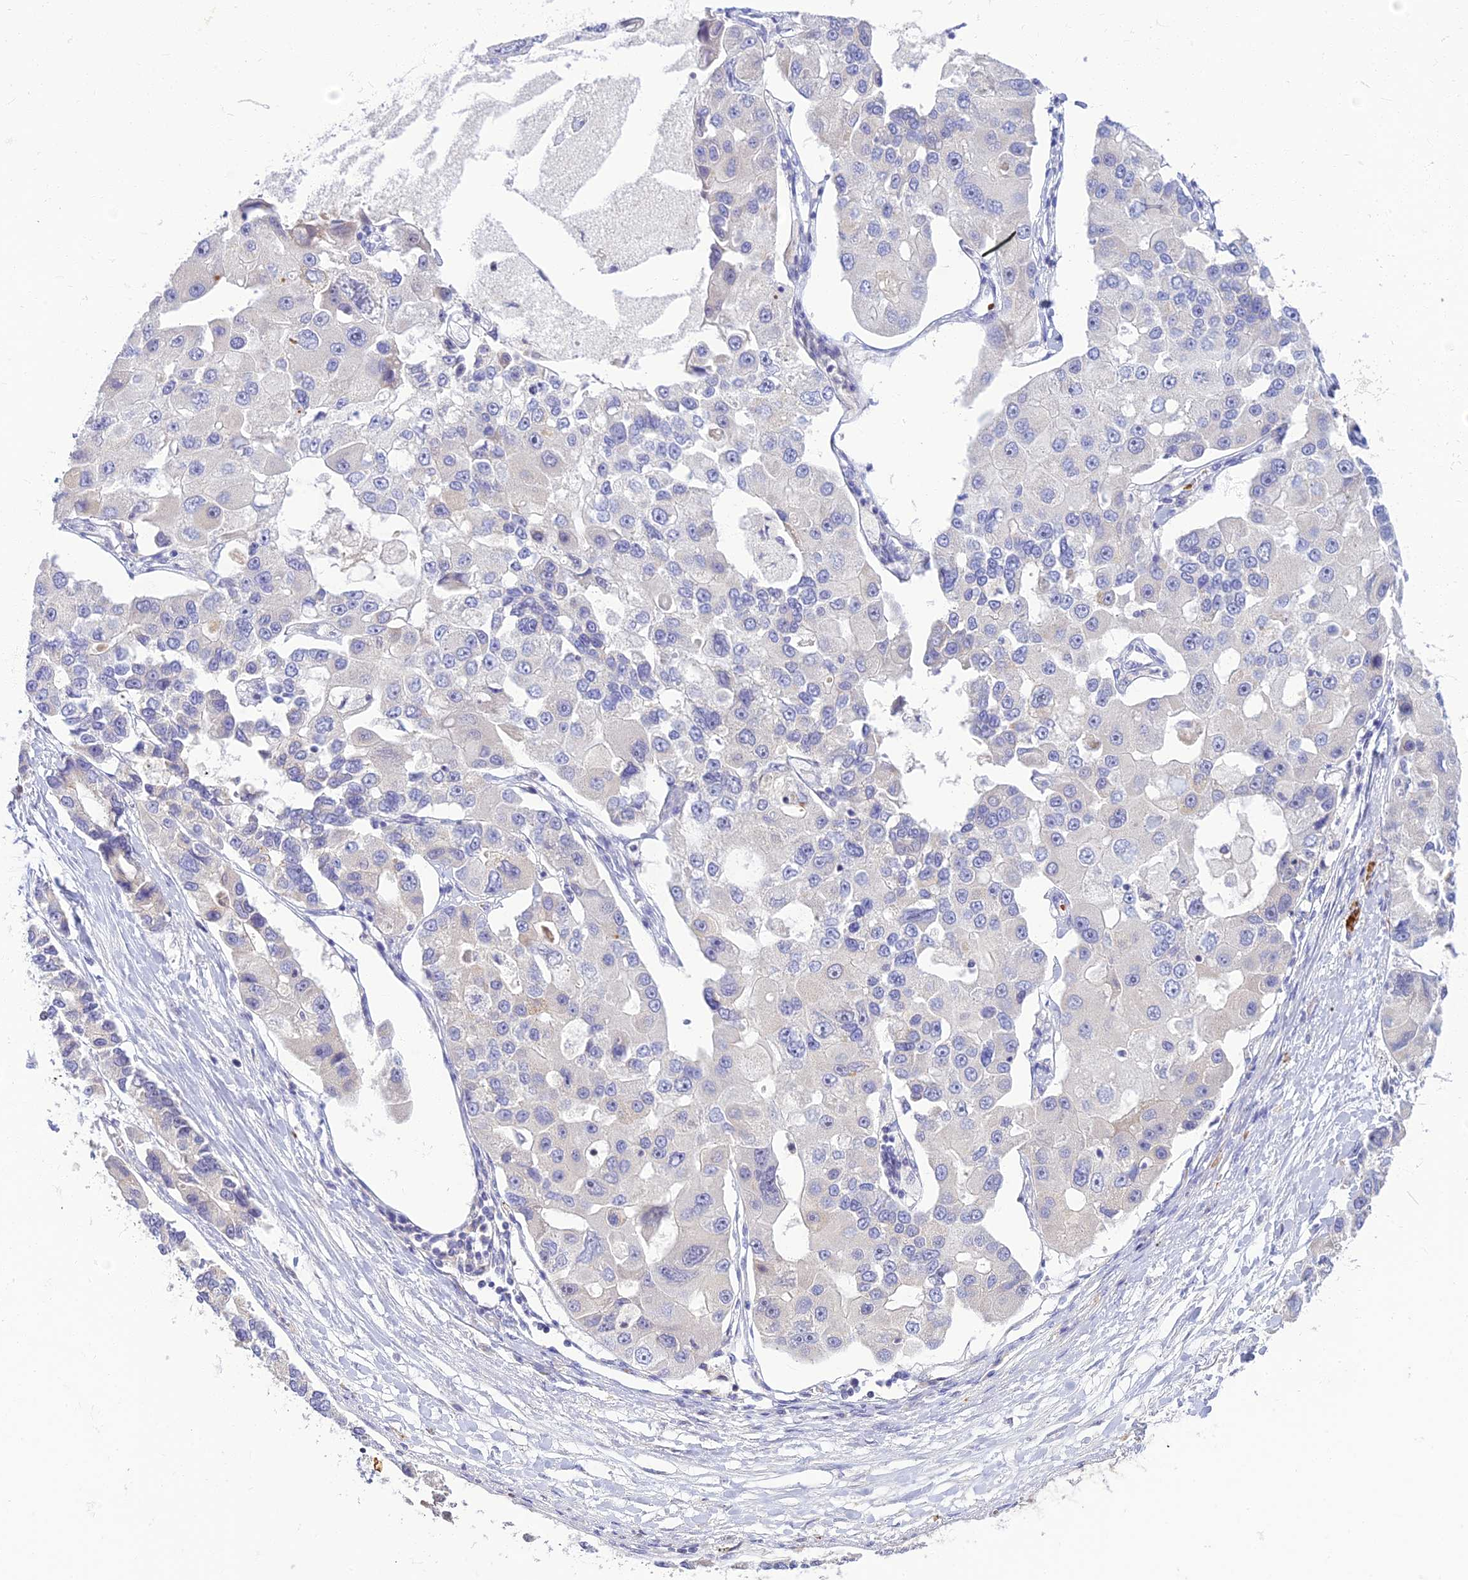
{"staining": {"intensity": "negative", "quantity": "none", "location": "none"}, "tissue": "lung cancer", "cell_type": "Tumor cells", "image_type": "cancer", "snomed": [{"axis": "morphology", "description": "Adenocarcinoma, NOS"}, {"axis": "topography", "description": "Lung"}], "caption": "Micrograph shows no significant protein positivity in tumor cells of adenocarcinoma (lung). (DAB immunohistochemistry, high magnification).", "gene": "CLIP4", "patient": {"sex": "female", "age": 54}}